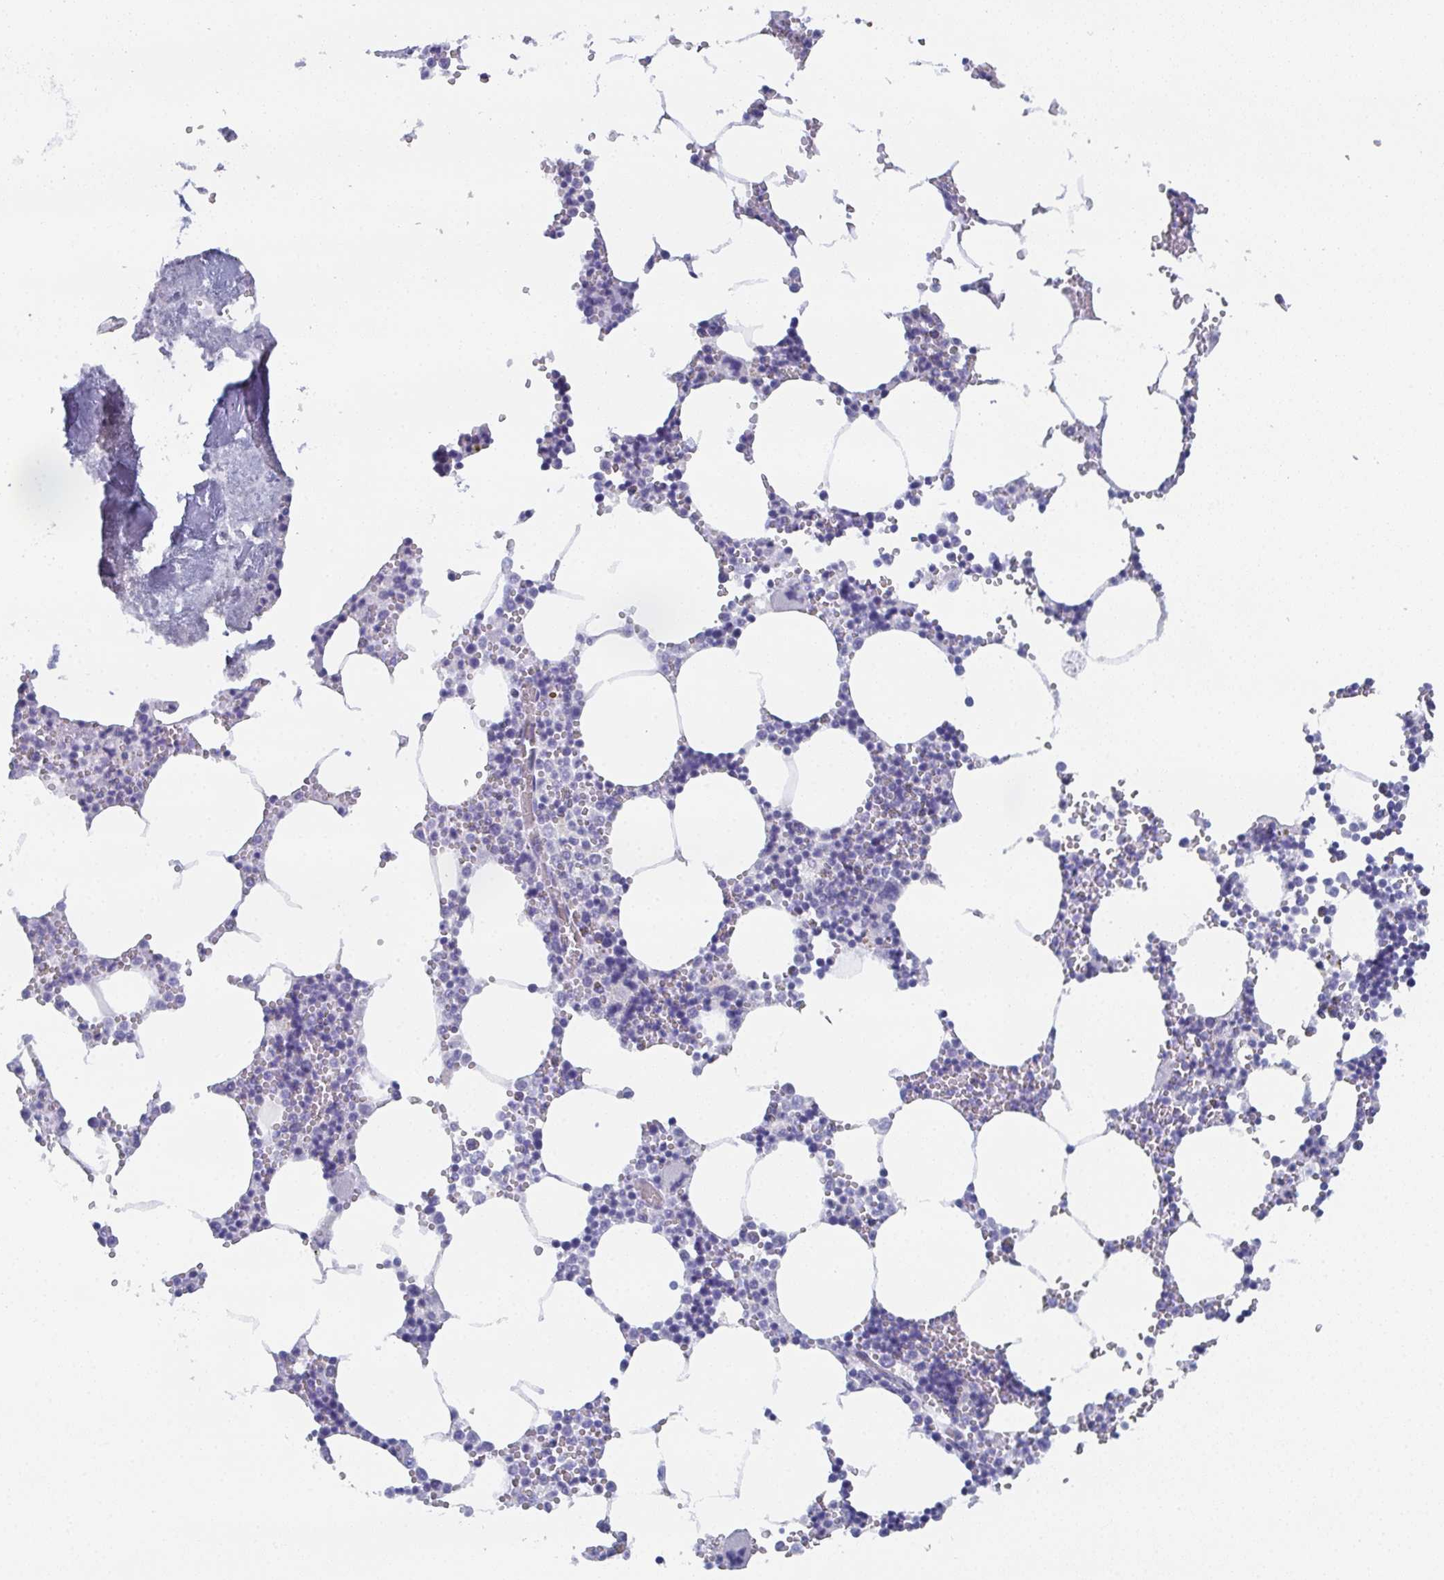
{"staining": {"intensity": "negative", "quantity": "none", "location": "none"}, "tissue": "bone marrow", "cell_type": "Hematopoietic cells", "image_type": "normal", "snomed": [{"axis": "morphology", "description": "Normal tissue, NOS"}, {"axis": "topography", "description": "Bone marrow"}], "caption": "Immunohistochemistry (IHC) histopathology image of benign bone marrow: human bone marrow stained with DAB displays no significant protein expression in hematopoietic cells. Brightfield microscopy of IHC stained with DAB (brown) and hematoxylin (blue), captured at high magnification.", "gene": "DYDC2", "patient": {"sex": "male", "age": 54}}